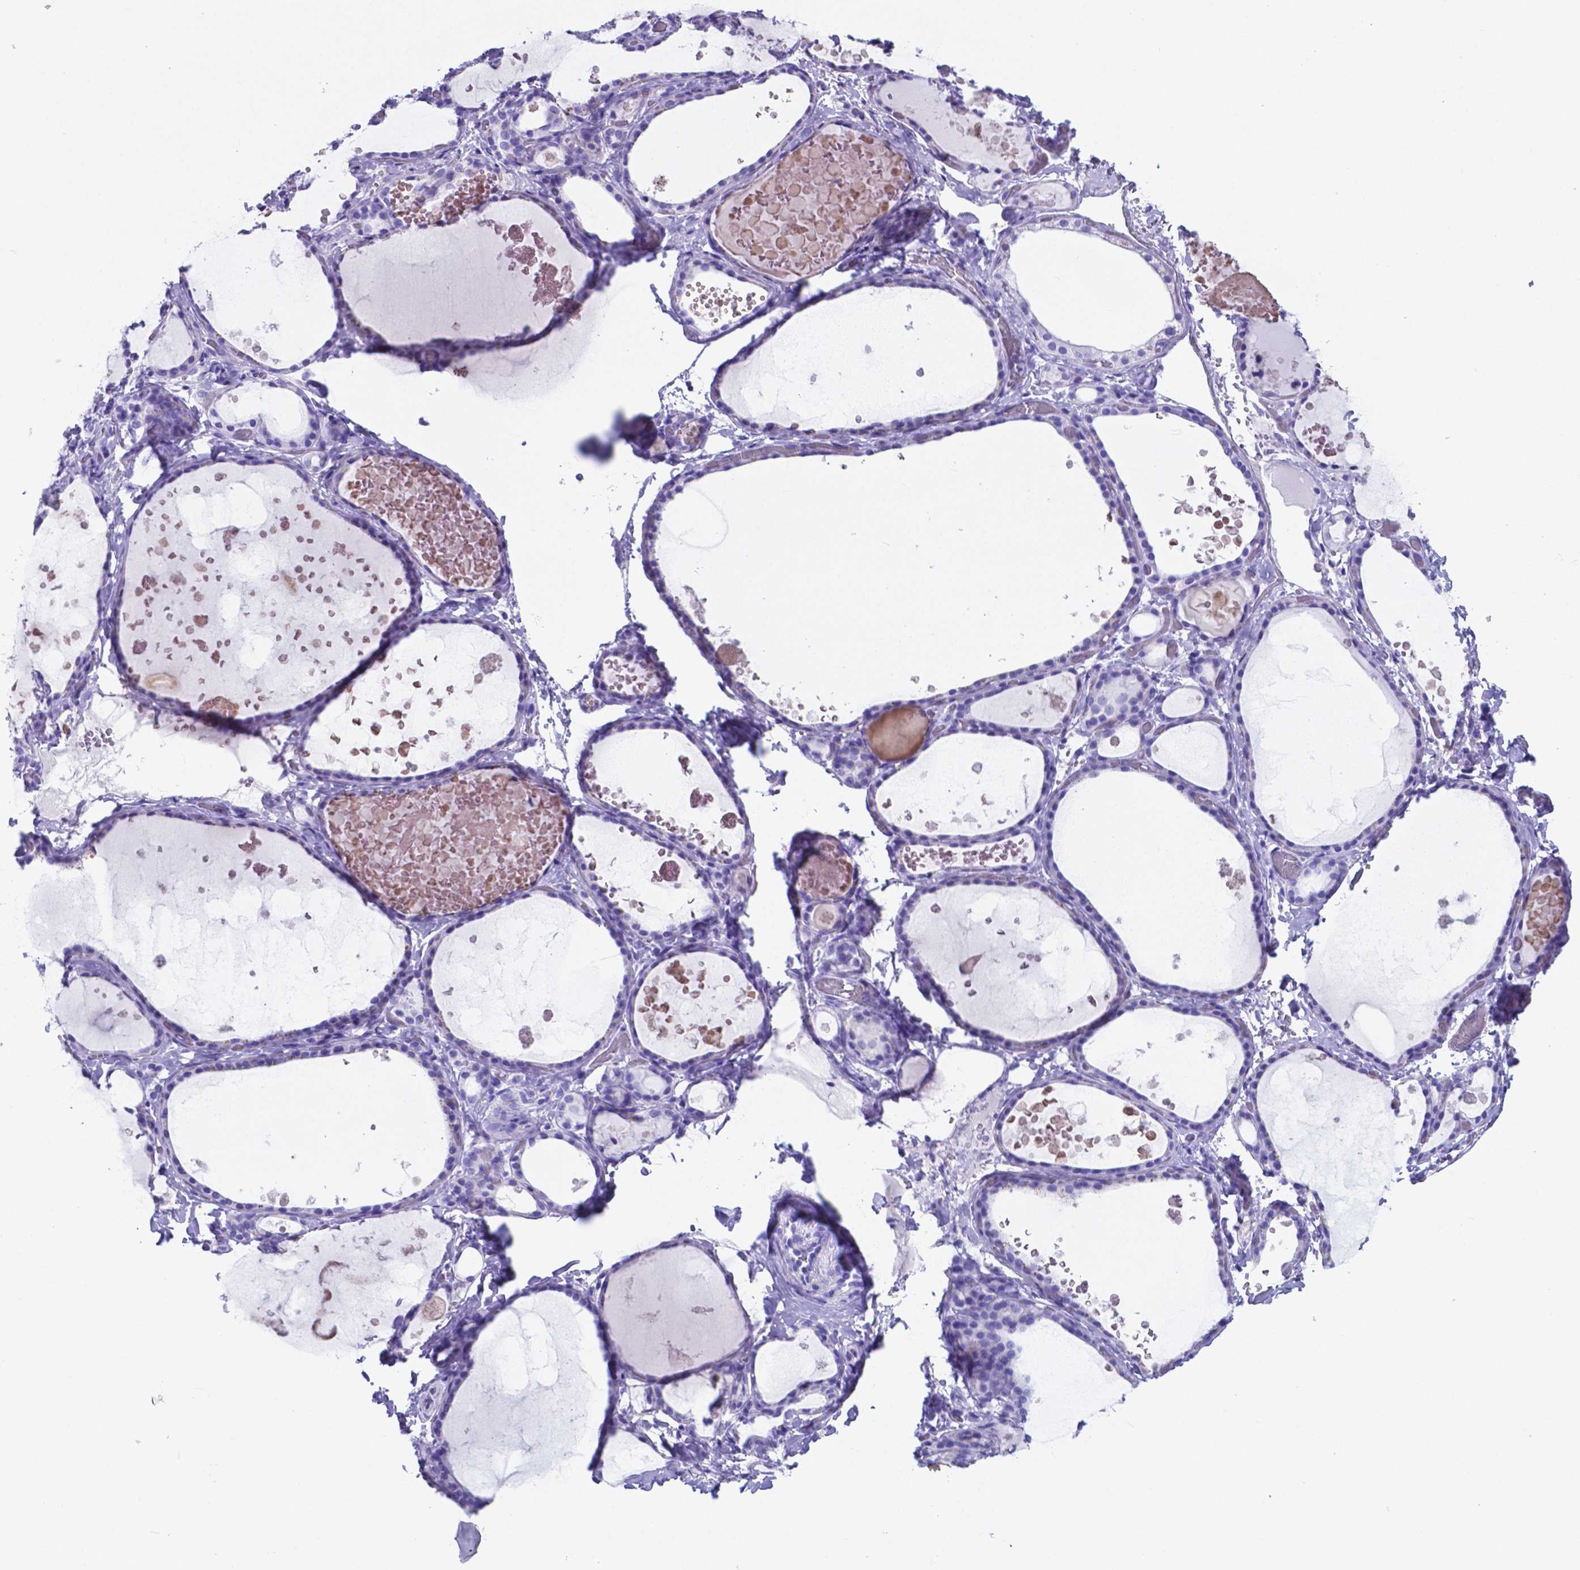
{"staining": {"intensity": "negative", "quantity": "none", "location": "none"}, "tissue": "thyroid gland", "cell_type": "Glandular cells", "image_type": "normal", "snomed": [{"axis": "morphology", "description": "Normal tissue, NOS"}, {"axis": "topography", "description": "Thyroid gland"}], "caption": "Immunohistochemistry of normal thyroid gland demonstrates no expression in glandular cells.", "gene": "DNAAF8", "patient": {"sex": "female", "age": 56}}